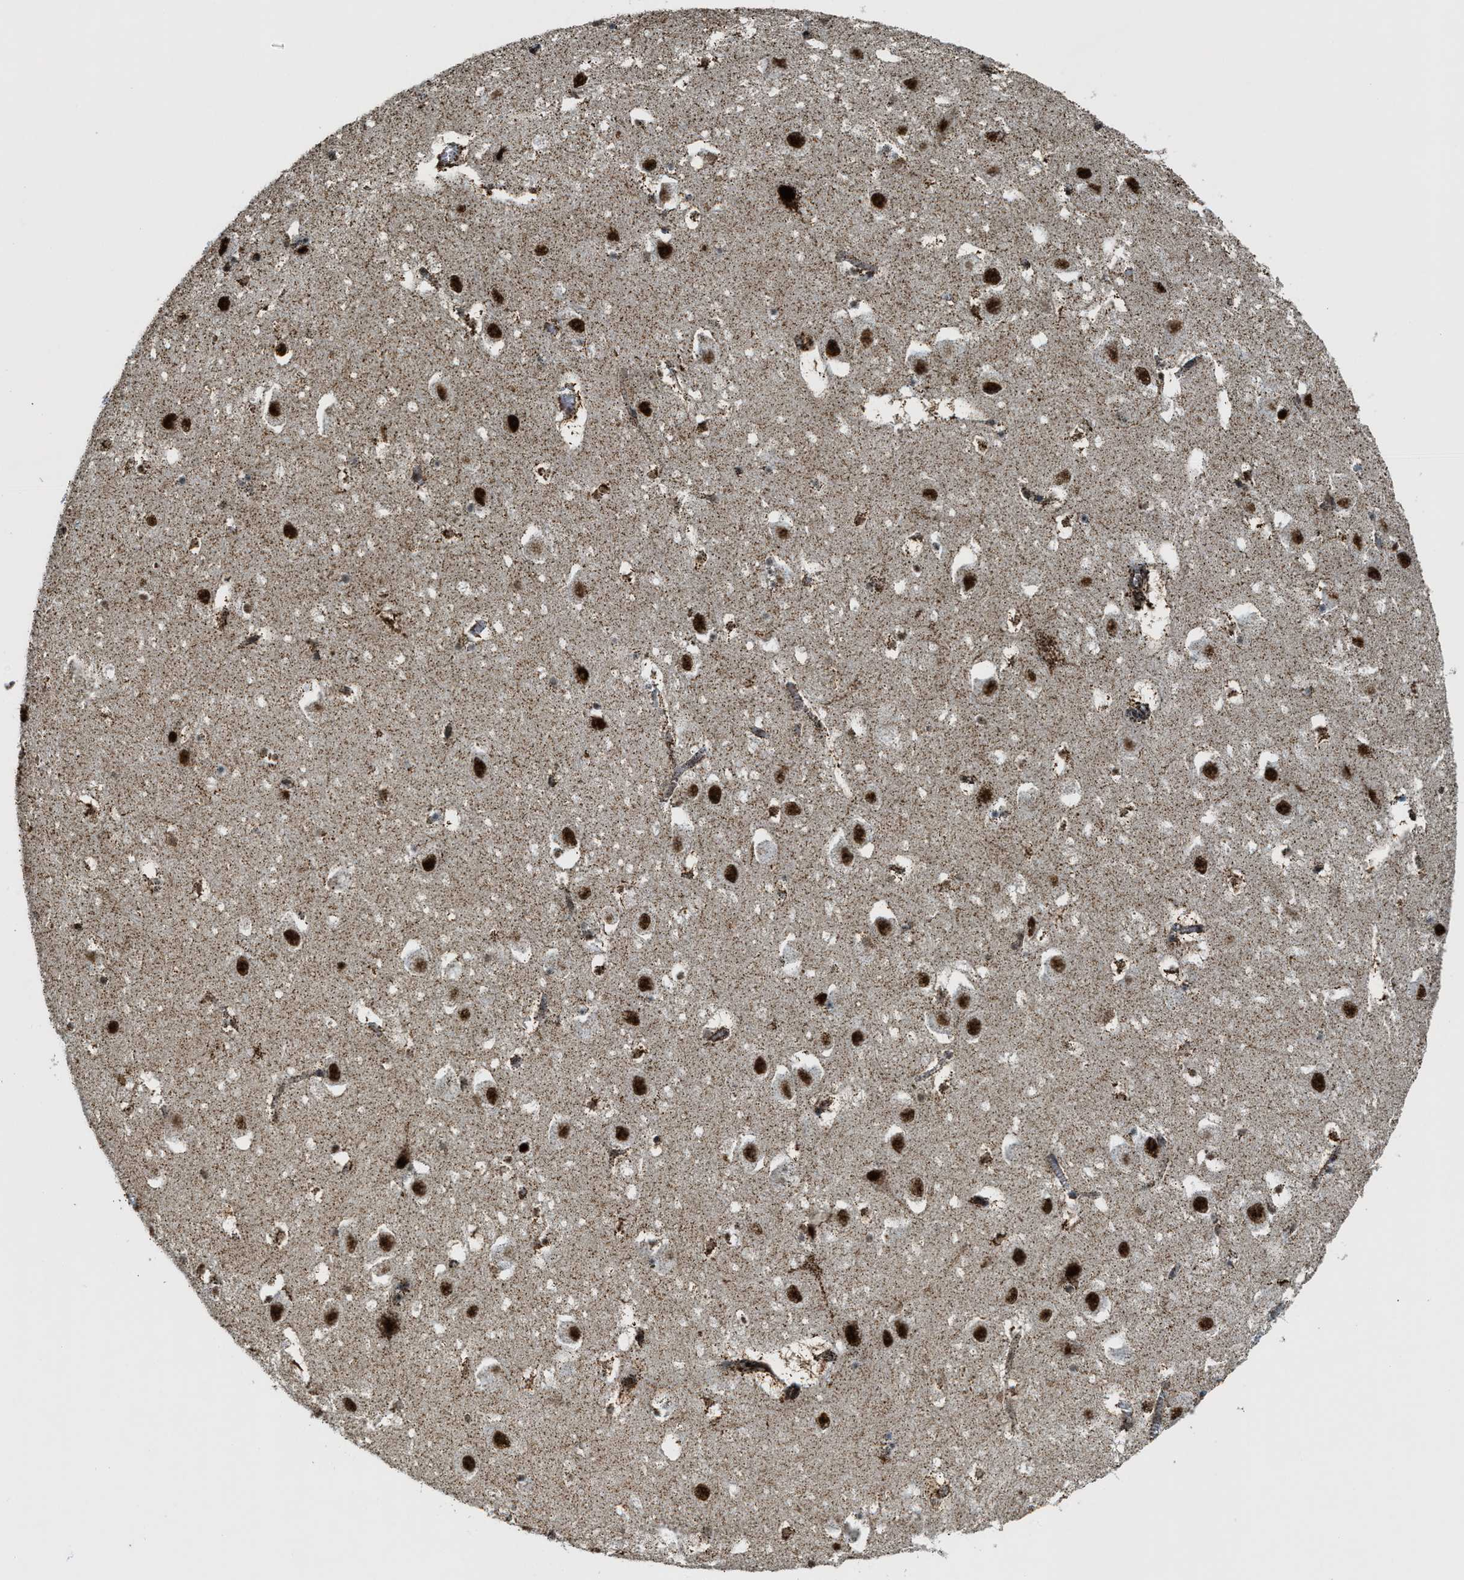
{"staining": {"intensity": "strong", "quantity": ">75%", "location": "cytoplasmic/membranous,nuclear"}, "tissue": "hippocampus", "cell_type": "Glial cells", "image_type": "normal", "snomed": [{"axis": "morphology", "description": "Normal tissue, NOS"}, {"axis": "topography", "description": "Hippocampus"}], "caption": "The immunohistochemical stain shows strong cytoplasmic/membranous,nuclear positivity in glial cells of unremarkable hippocampus. The protein of interest is stained brown, and the nuclei are stained in blue (DAB IHC with brightfield microscopy, high magnification).", "gene": "HIBADH", "patient": {"sex": "male", "age": 45}}